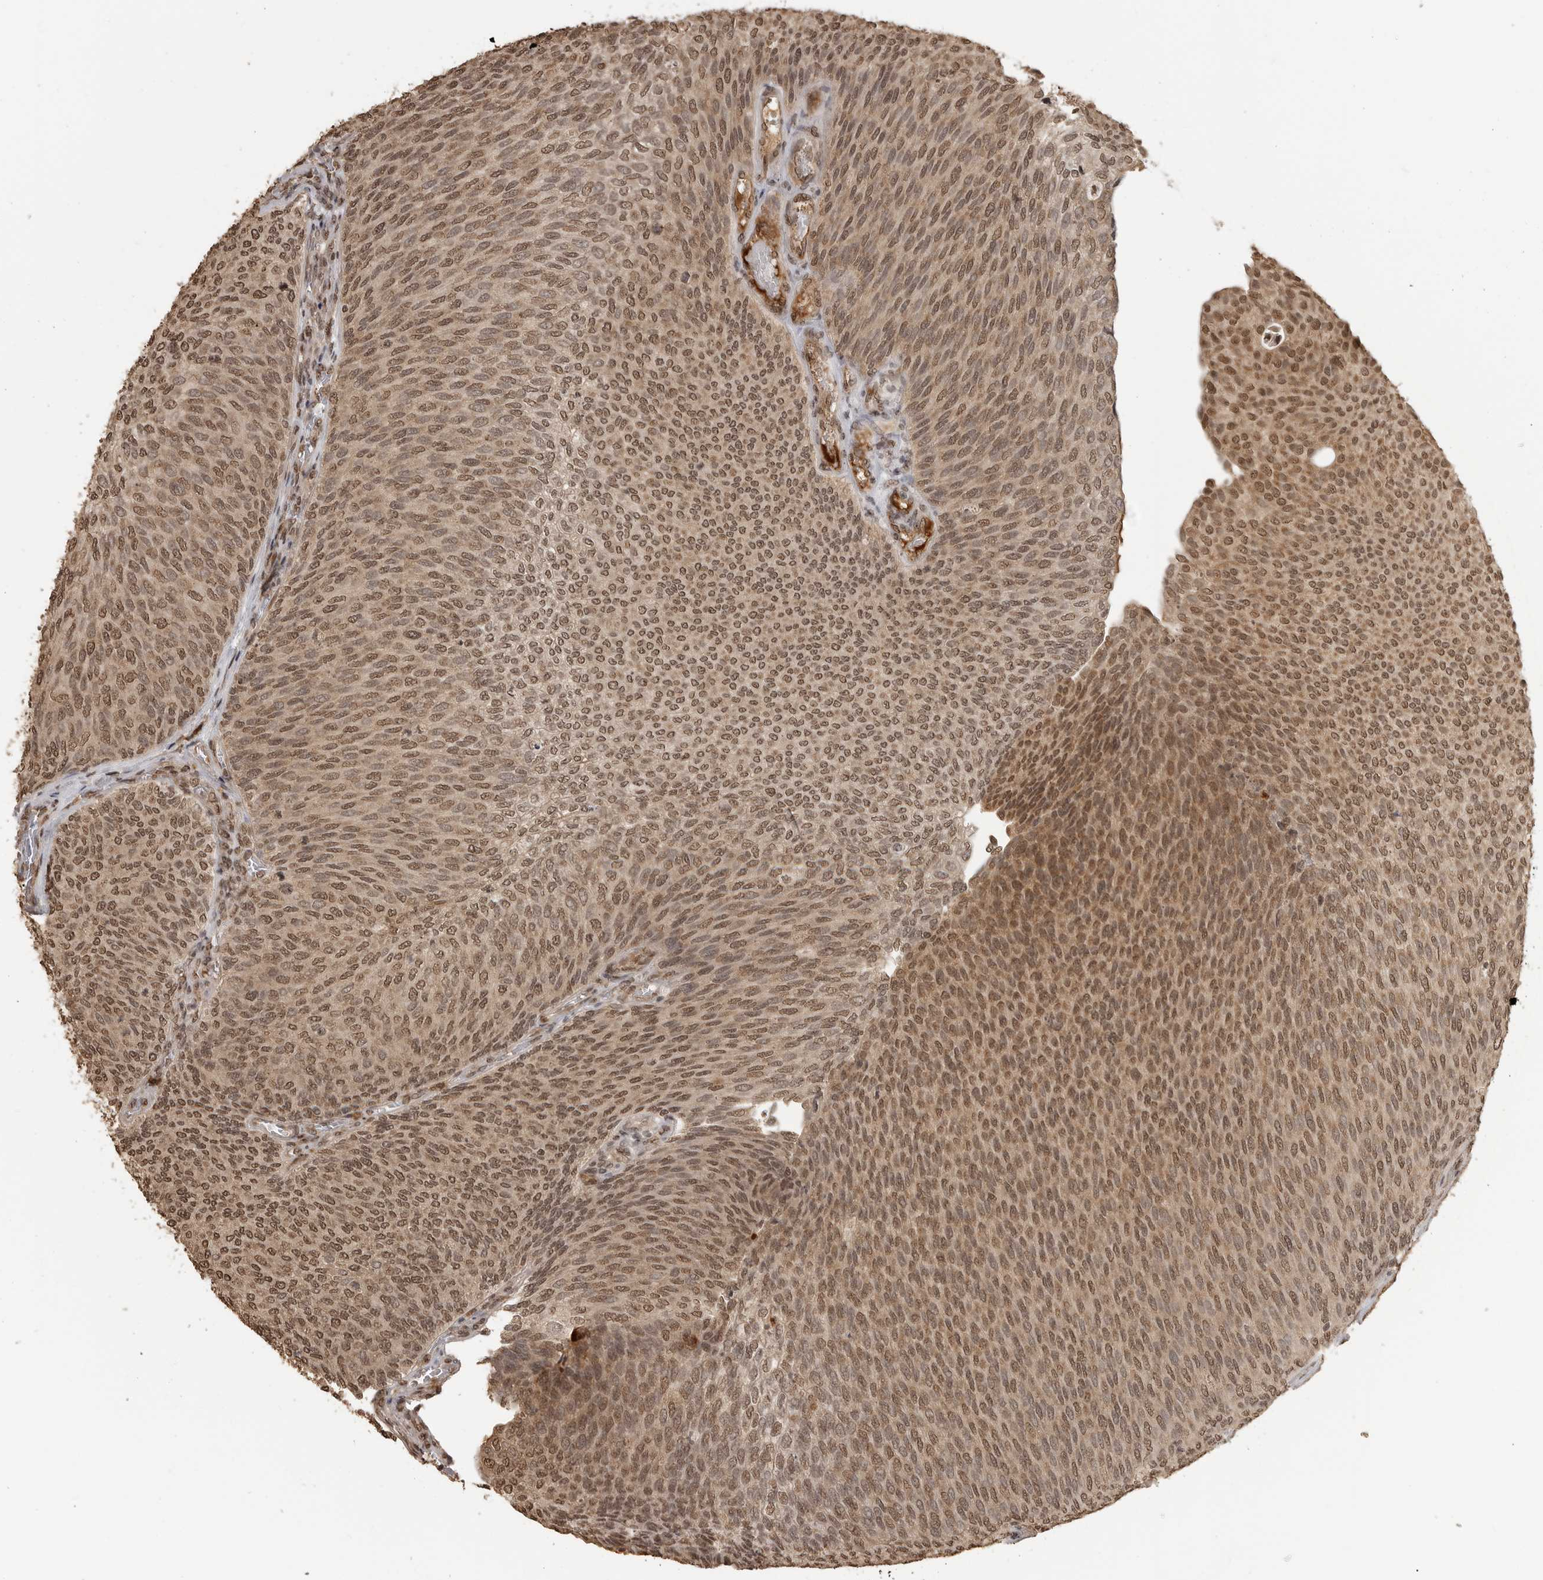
{"staining": {"intensity": "moderate", "quantity": ">75%", "location": "nuclear"}, "tissue": "urothelial cancer", "cell_type": "Tumor cells", "image_type": "cancer", "snomed": [{"axis": "morphology", "description": "Urothelial carcinoma, Low grade"}, {"axis": "topography", "description": "Urinary bladder"}], "caption": "Immunohistochemistry of human urothelial carcinoma (low-grade) demonstrates medium levels of moderate nuclear positivity in about >75% of tumor cells.", "gene": "CLOCK", "patient": {"sex": "female", "age": 79}}